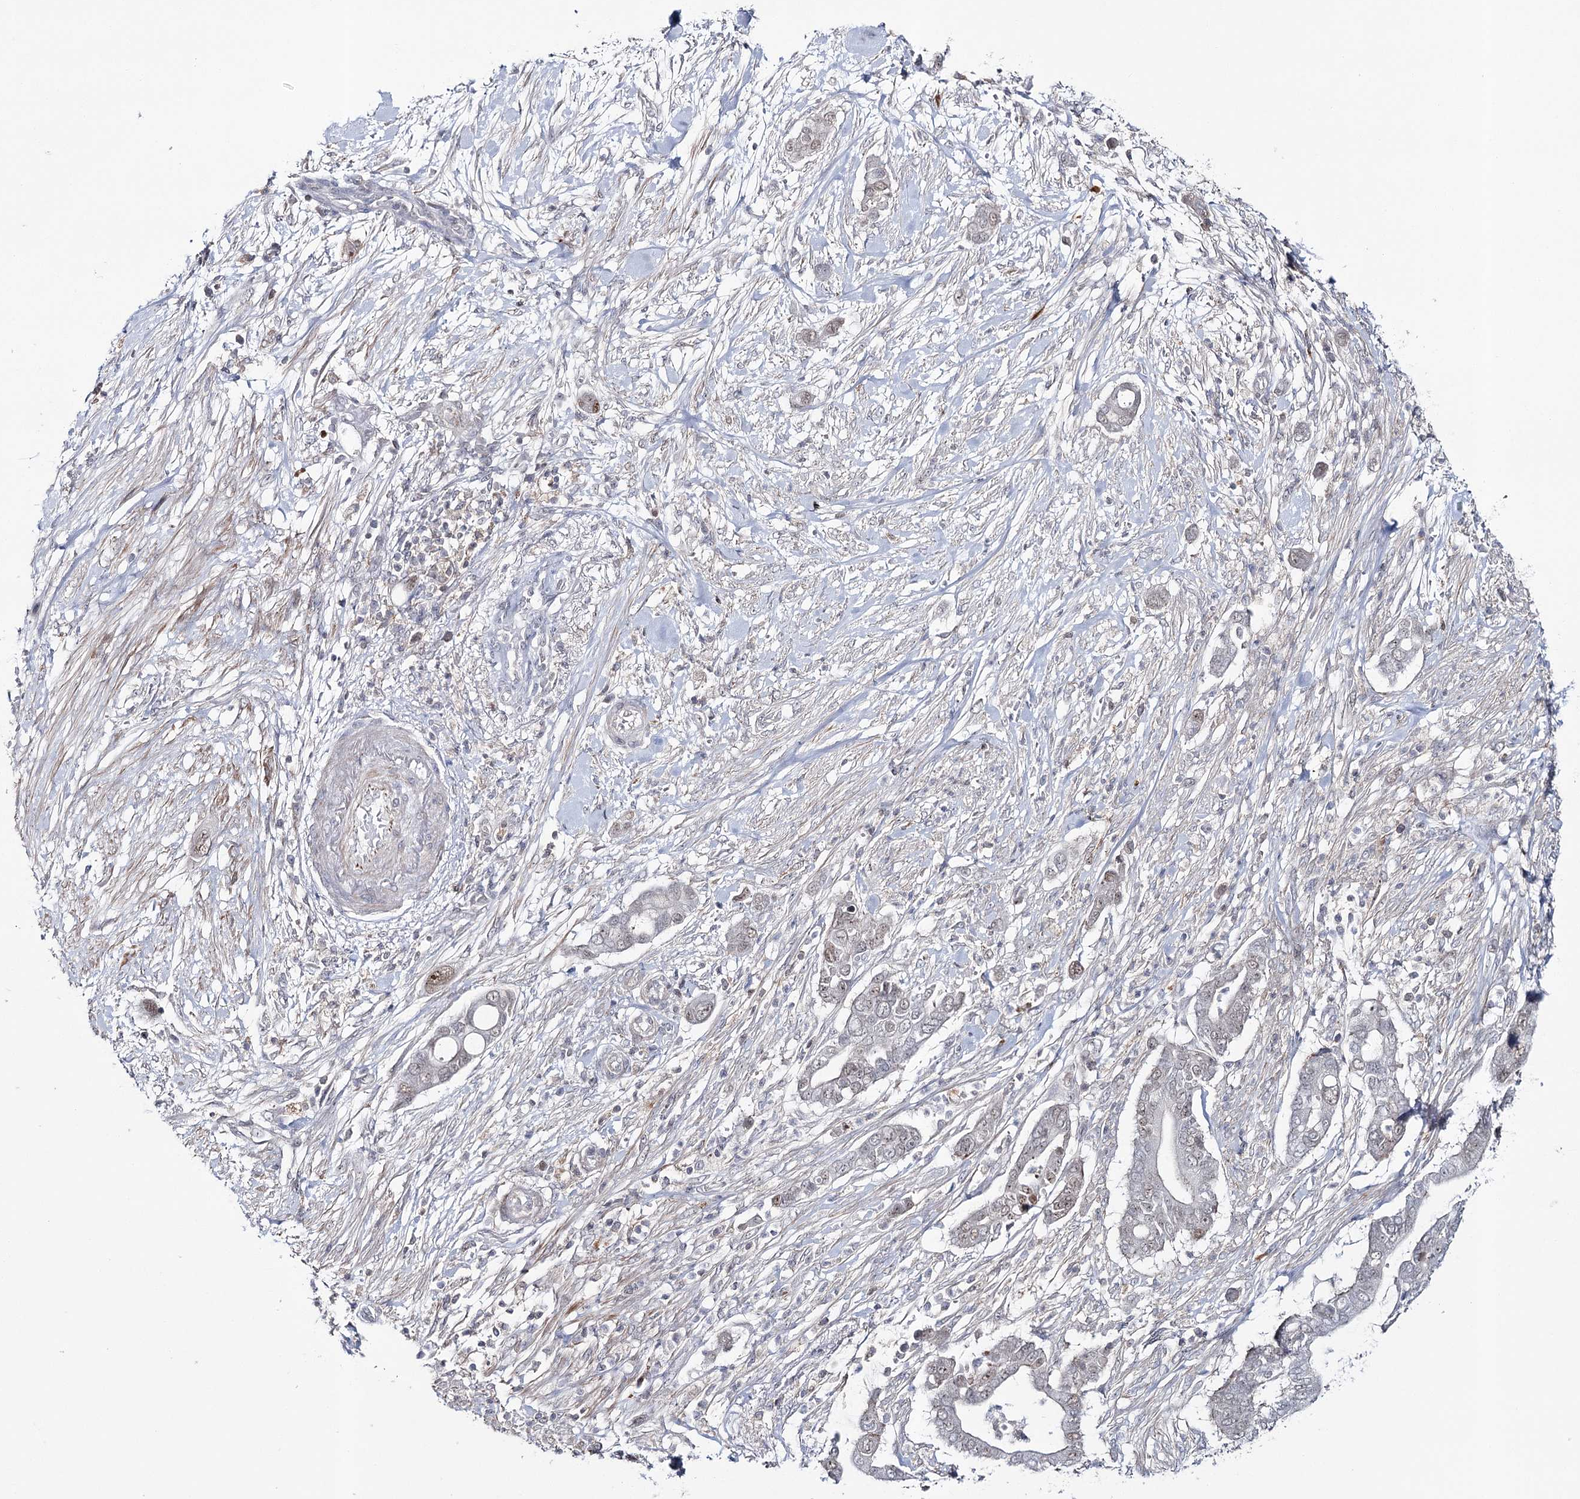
{"staining": {"intensity": "moderate", "quantity": "<25%", "location": "nuclear"}, "tissue": "pancreatic cancer", "cell_type": "Tumor cells", "image_type": "cancer", "snomed": [{"axis": "morphology", "description": "Adenocarcinoma, NOS"}, {"axis": "topography", "description": "Pancreas"}], "caption": "Tumor cells exhibit moderate nuclear positivity in approximately <25% of cells in pancreatic adenocarcinoma.", "gene": "ZC3H8", "patient": {"sex": "male", "age": 68}}